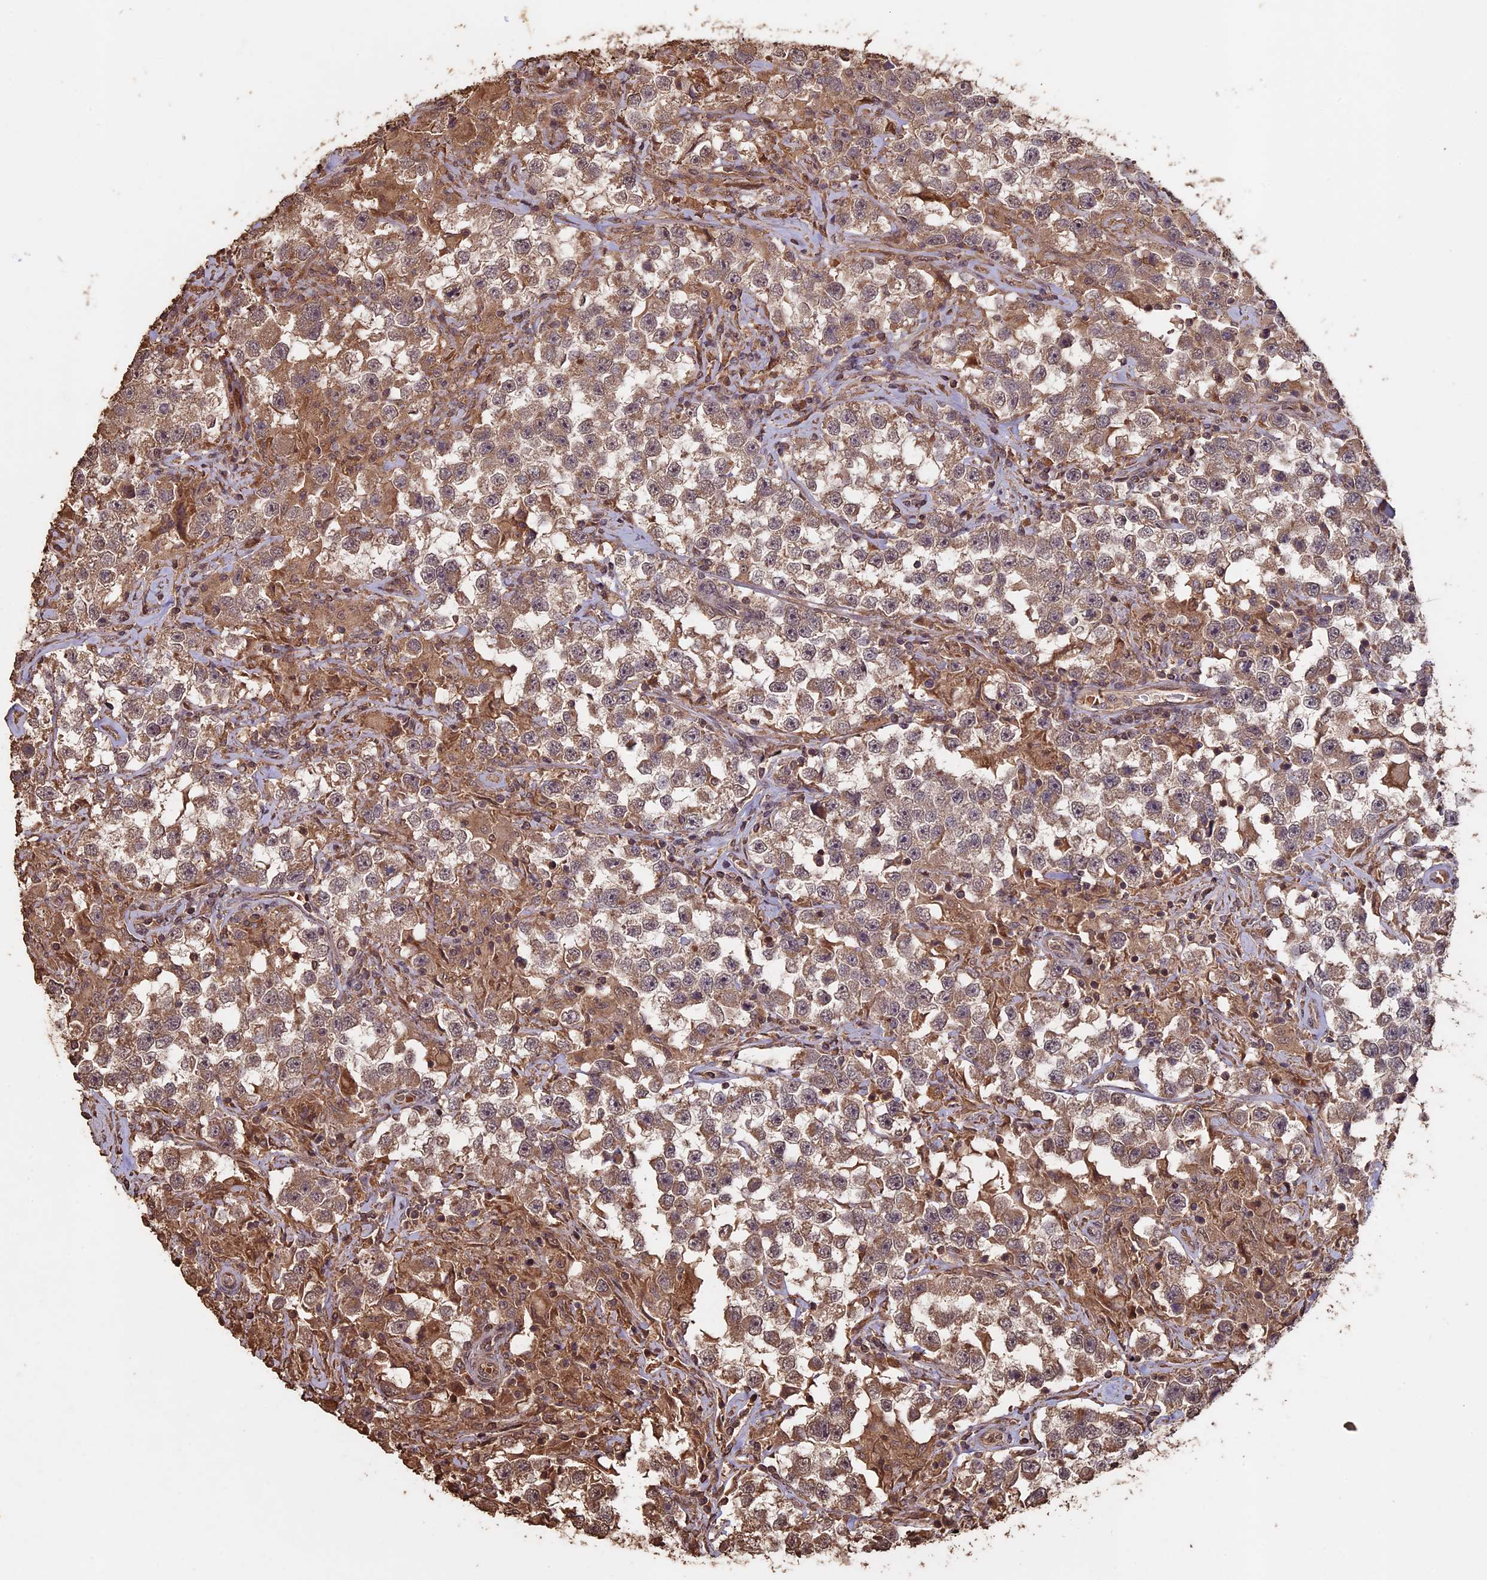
{"staining": {"intensity": "moderate", "quantity": ">75%", "location": "cytoplasmic/membranous"}, "tissue": "testis cancer", "cell_type": "Tumor cells", "image_type": "cancer", "snomed": [{"axis": "morphology", "description": "Seminoma, NOS"}, {"axis": "topography", "description": "Testis"}], "caption": "A high-resolution micrograph shows immunohistochemistry staining of testis cancer (seminoma), which displays moderate cytoplasmic/membranous expression in about >75% of tumor cells.", "gene": "HUNK", "patient": {"sex": "male", "age": 46}}